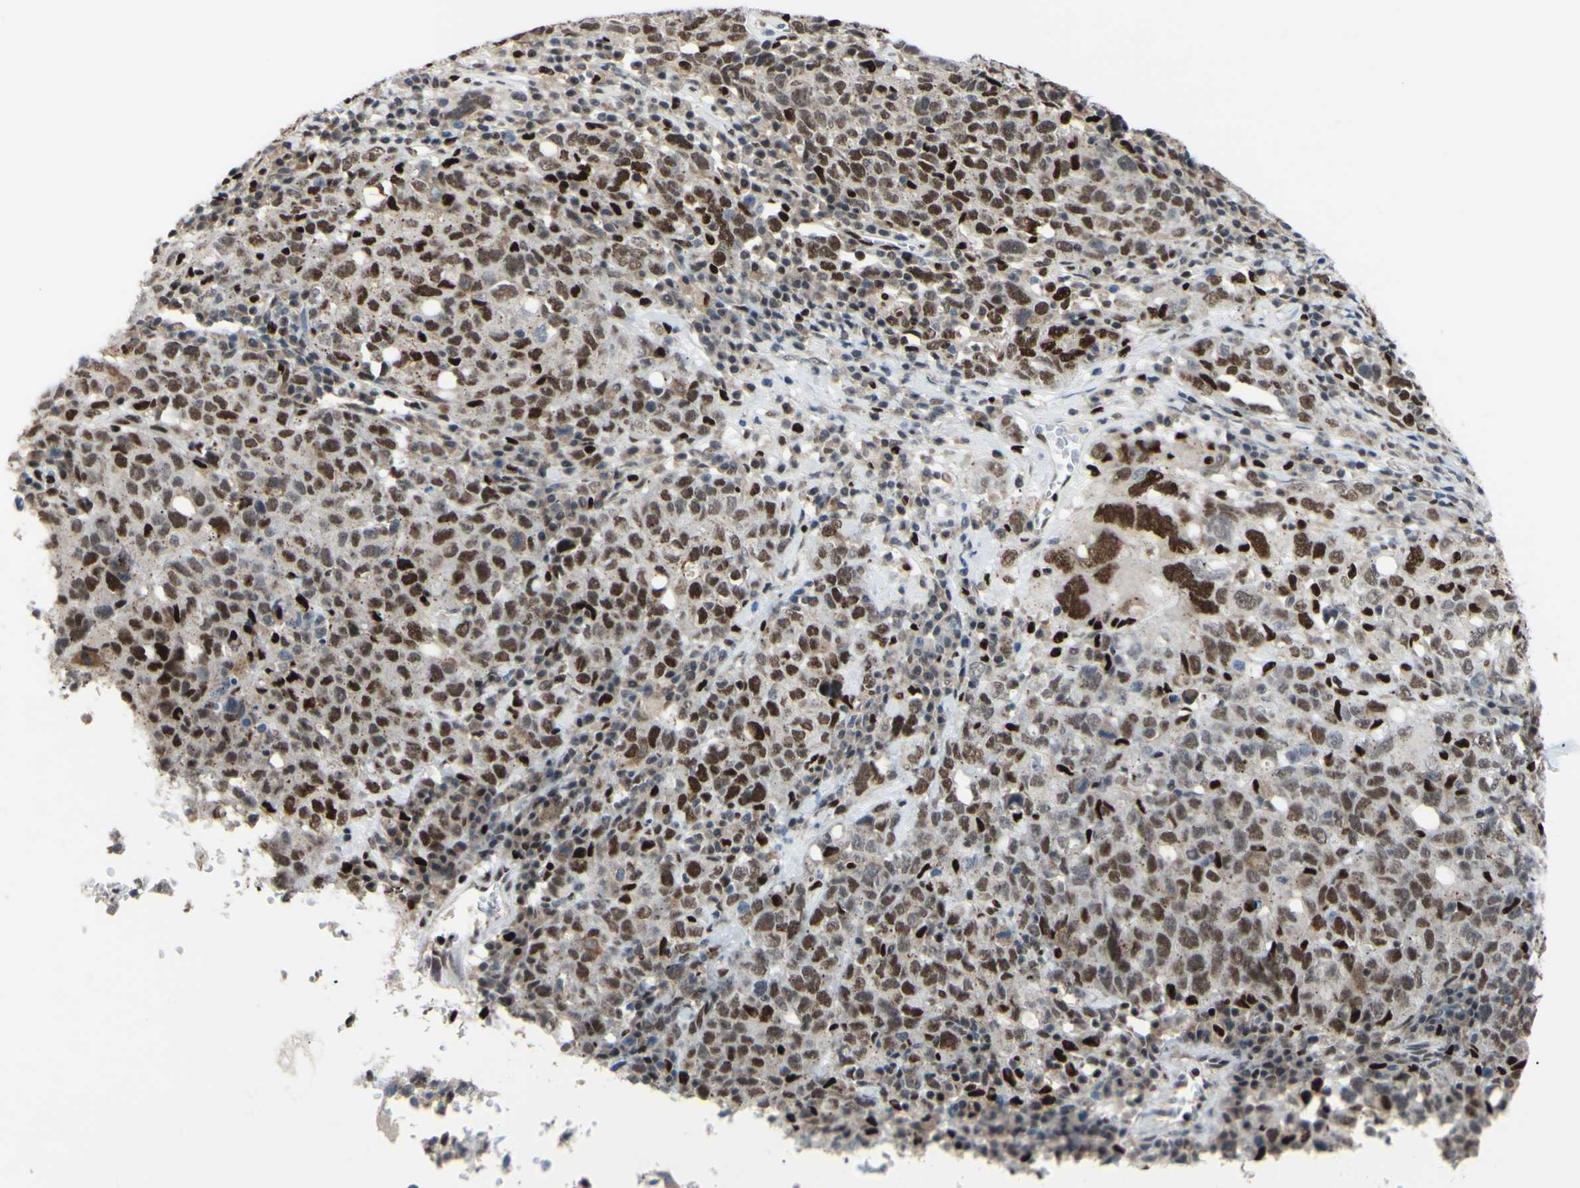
{"staining": {"intensity": "moderate", "quantity": ">75%", "location": "nuclear"}, "tissue": "ovarian cancer", "cell_type": "Tumor cells", "image_type": "cancer", "snomed": [{"axis": "morphology", "description": "Carcinoma, endometroid"}, {"axis": "topography", "description": "Ovary"}], "caption": "Human ovarian cancer stained for a protein (brown) displays moderate nuclear positive expression in about >75% of tumor cells.", "gene": "EED", "patient": {"sex": "female", "age": 62}}